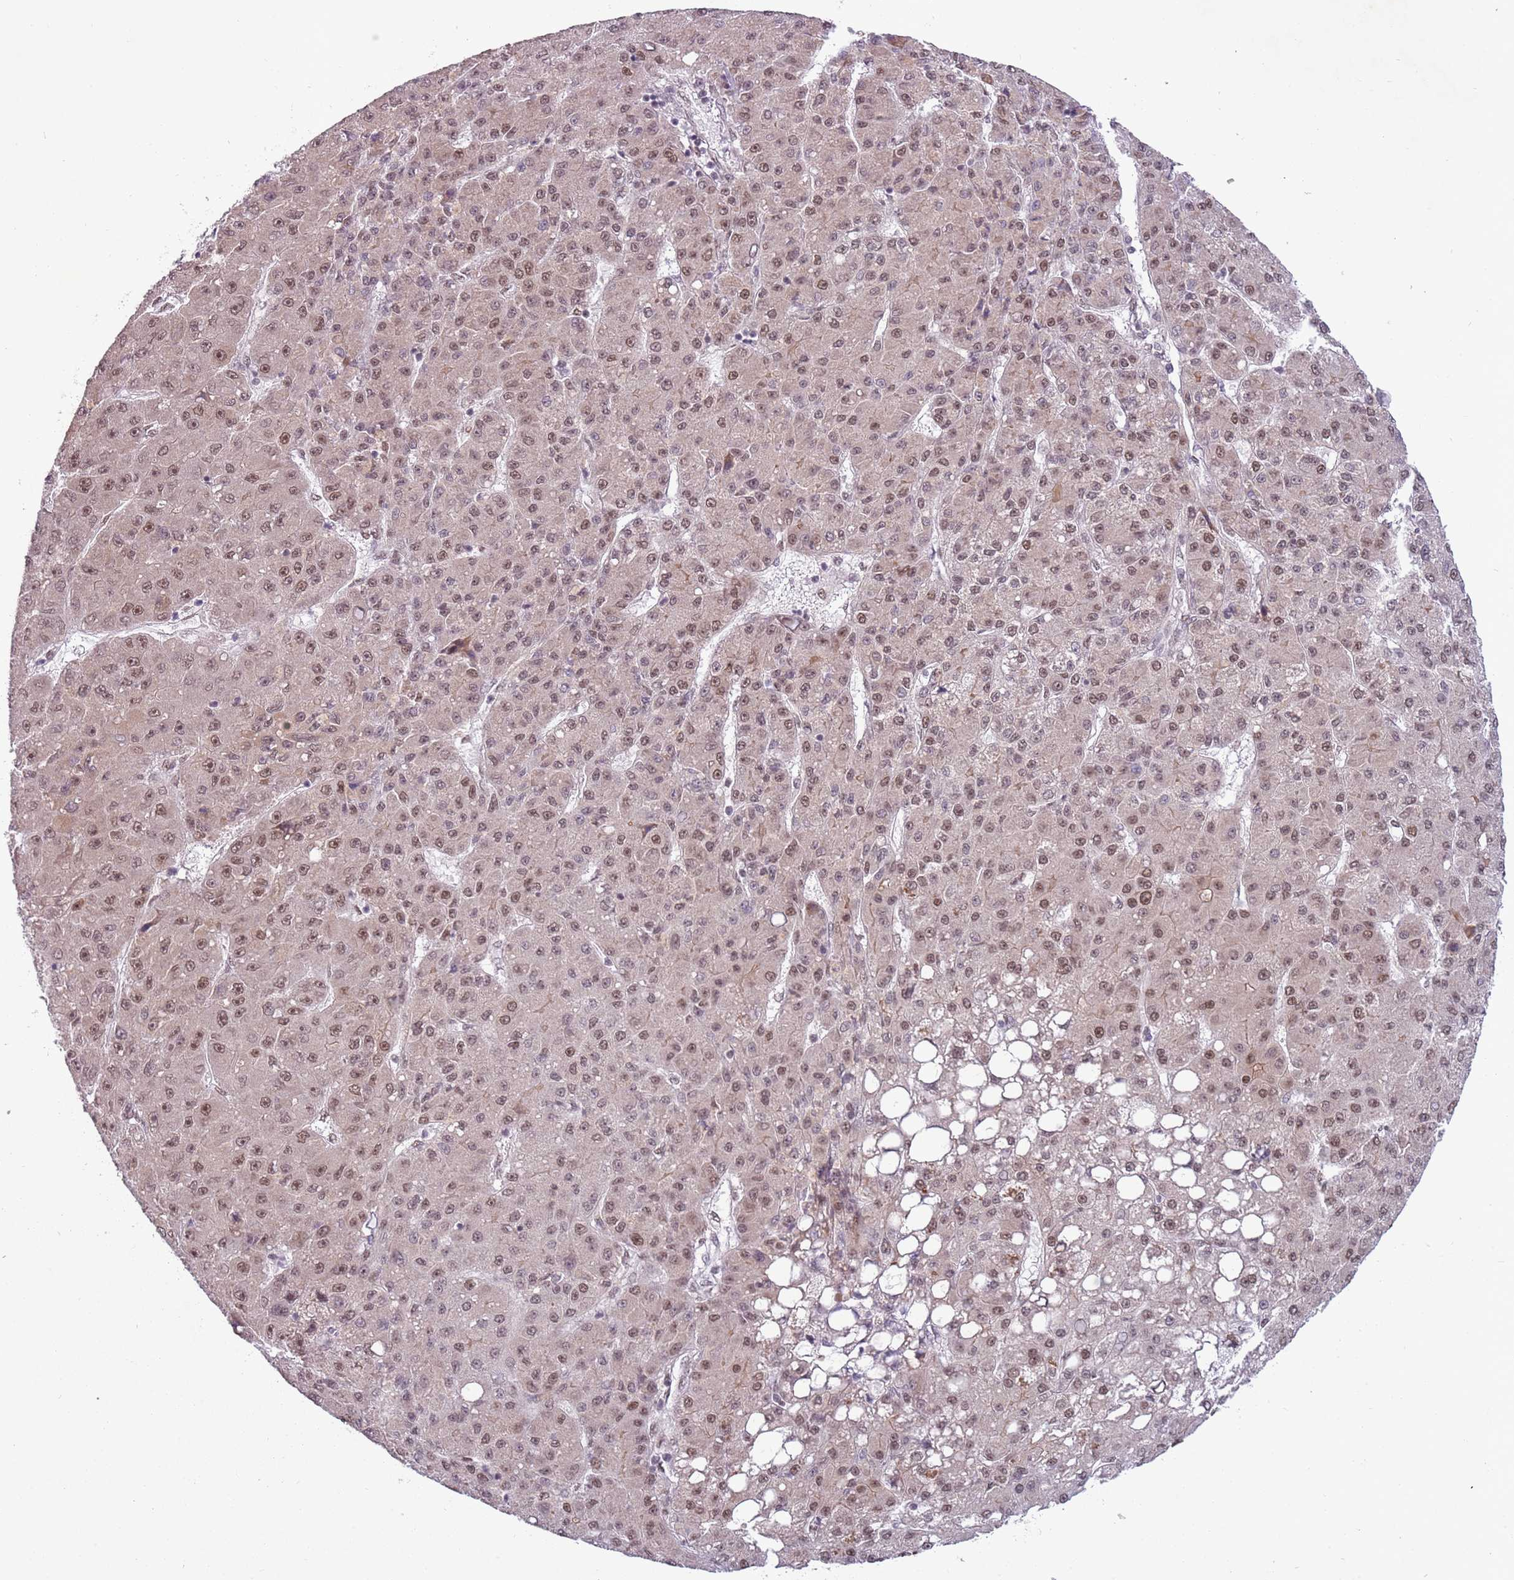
{"staining": {"intensity": "moderate", "quantity": ">75%", "location": "nuclear"}, "tissue": "liver cancer", "cell_type": "Tumor cells", "image_type": "cancer", "snomed": [{"axis": "morphology", "description": "Carcinoma, Hepatocellular, NOS"}, {"axis": "topography", "description": "Liver"}], "caption": "Immunohistochemical staining of human hepatocellular carcinoma (liver) demonstrates medium levels of moderate nuclear protein staining in approximately >75% of tumor cells.", "gene": "FAM120AOS", "patient": {"sex": "male", "age": 67}}